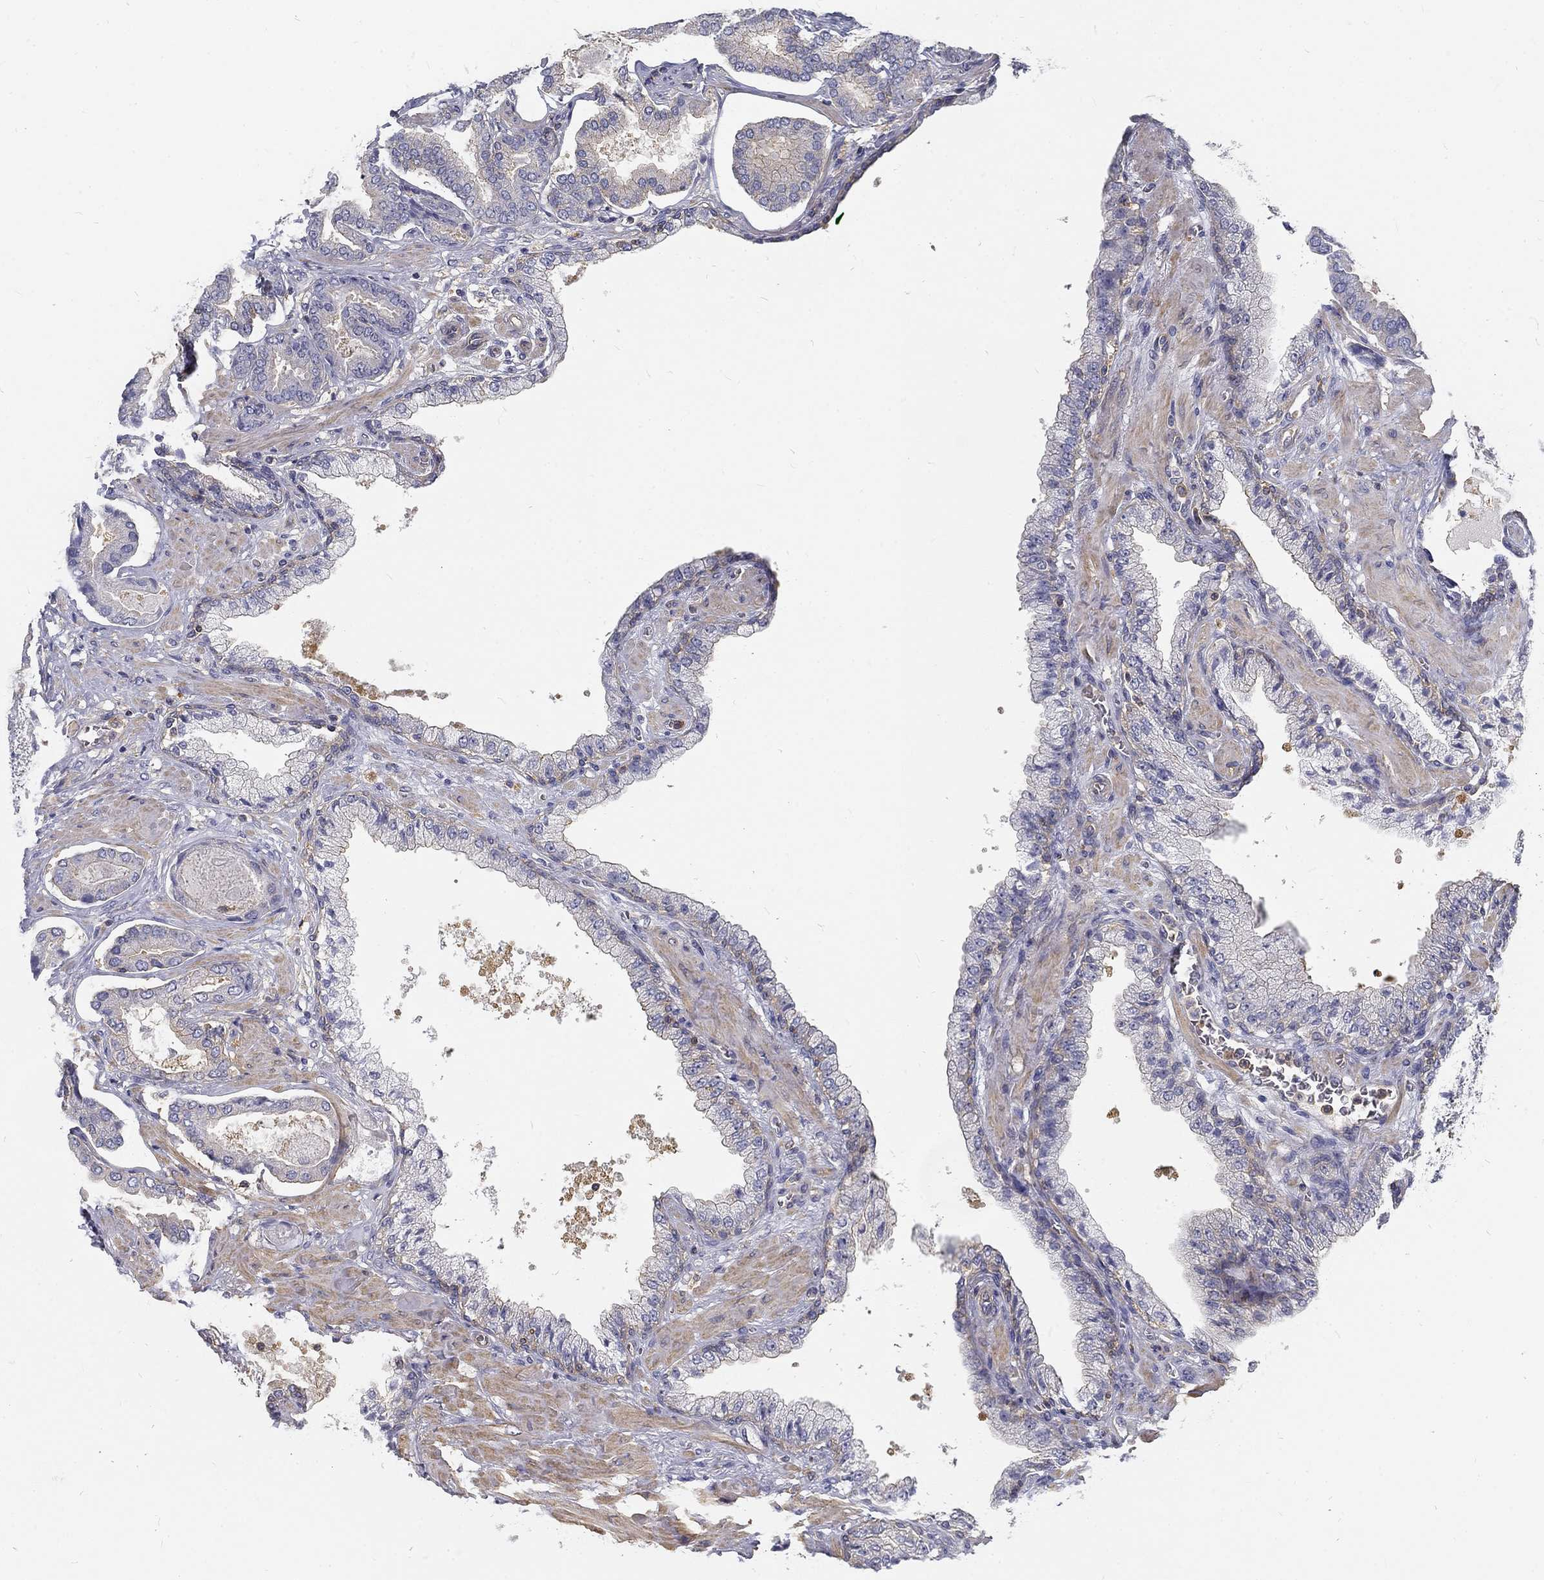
{"staining": {"intensity": "weak", "quantity": "<25%", "location": "cytoplasmic/membranous"}, "tissue": "prostate cancer", "cell_type": "Tumor cells", "image_type": "cancer", "snomed": [{"axis": "morphology", "description": "Adenocarcinoma, NOS"}, {"axis": "topography", "description": "Prostate"}], "caption": "There is no significant staining in tumor cells of prostate adenocarcinoma.", "gene": "MTMR11", "patient": {"sex": "male", "age": 64}}